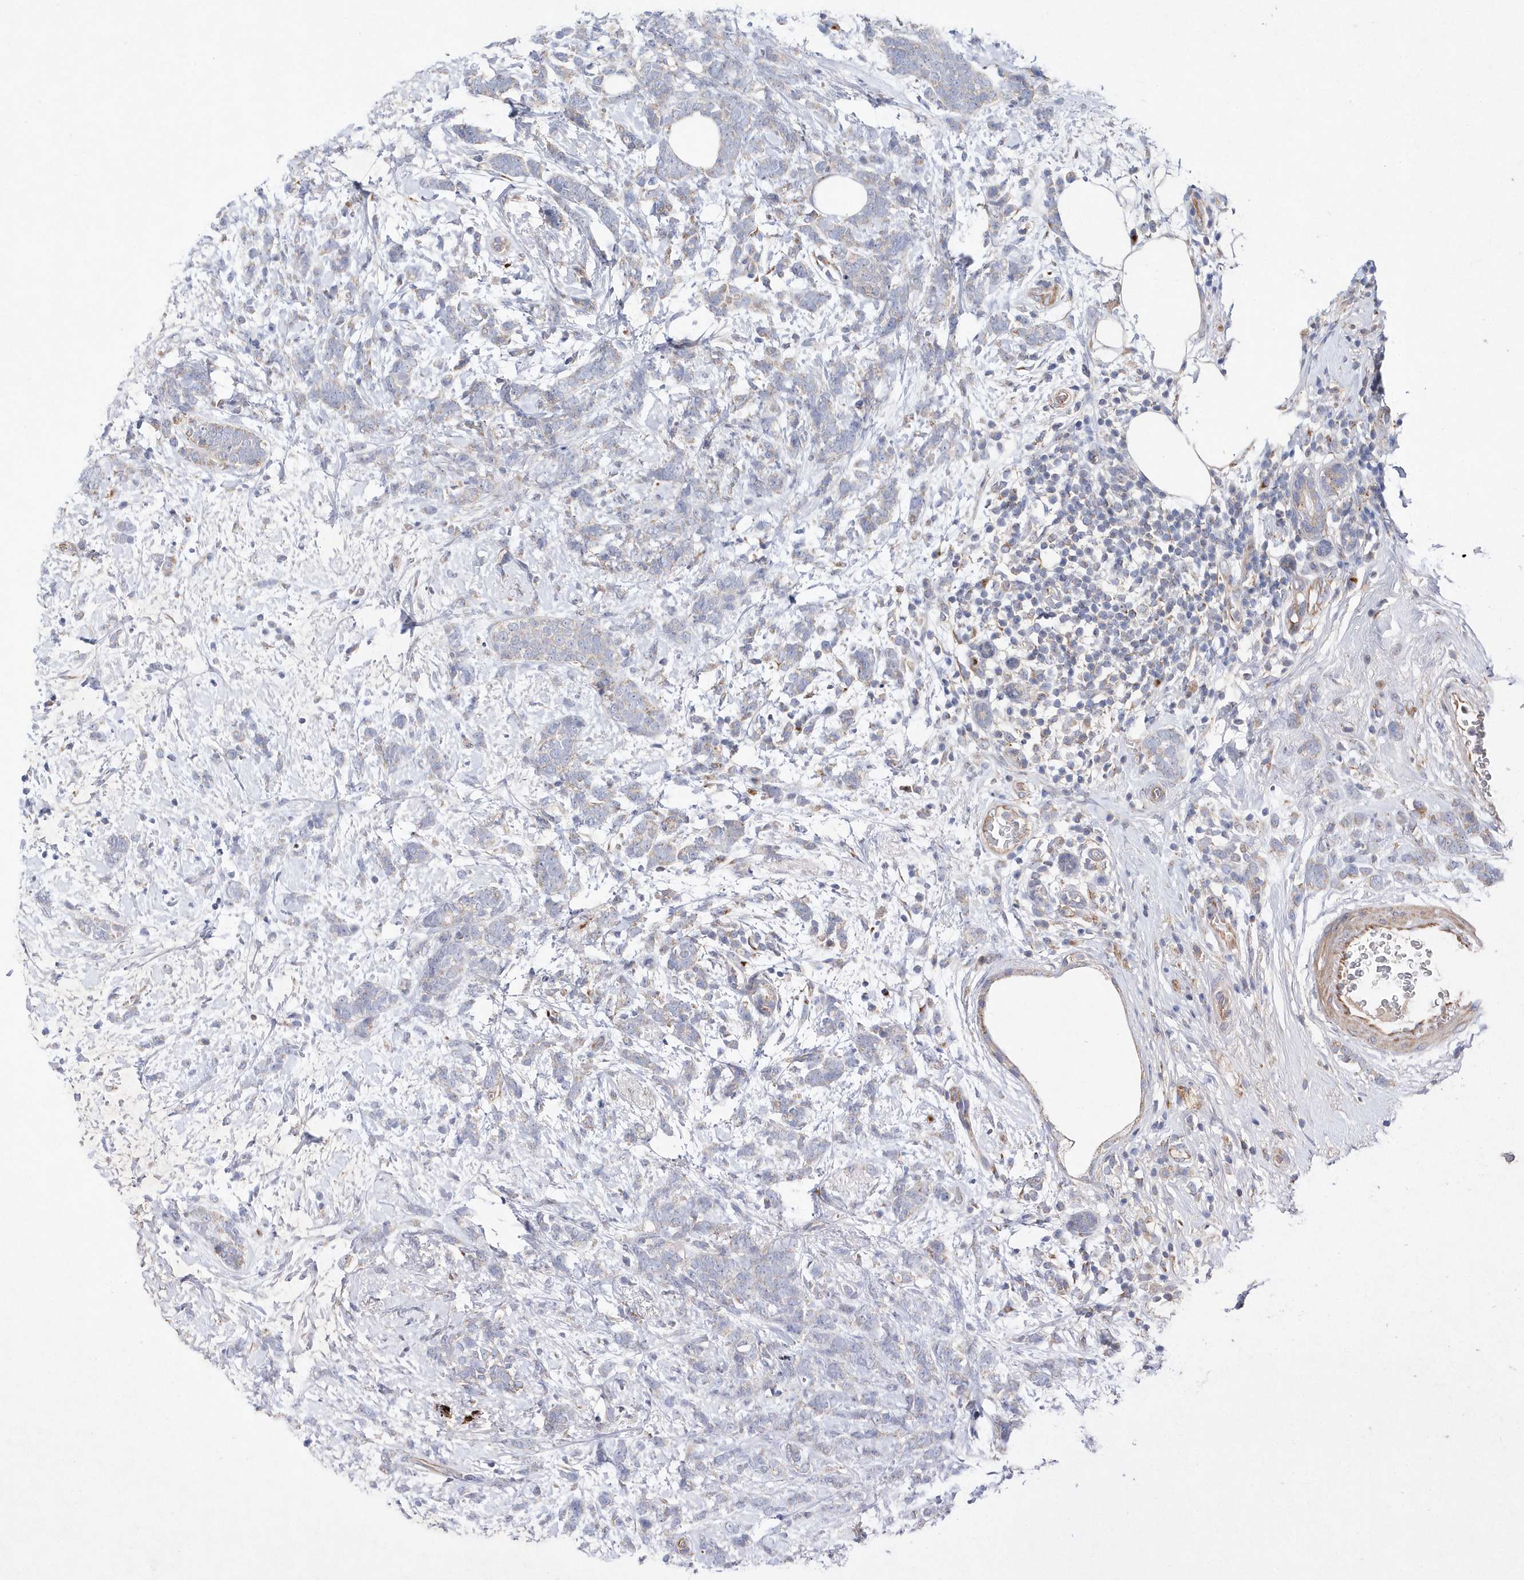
{"staining": {"intensity": "negative", "quantity": "none", "location": "none"}, "tissue": "breast cancer", "cell_type": "Tumor cells", "image_type": "cancer", "snomed": [{"axis": "morphology", "description": "Lobular carcinoma"}, {"axis": "topography", "description": "Breast"}], "caption": "Tumor cells show no significant protein staining in breast lobular carcinoma.", "gene": "METTL8", "patient": {"sex": "female", "age": 58}}